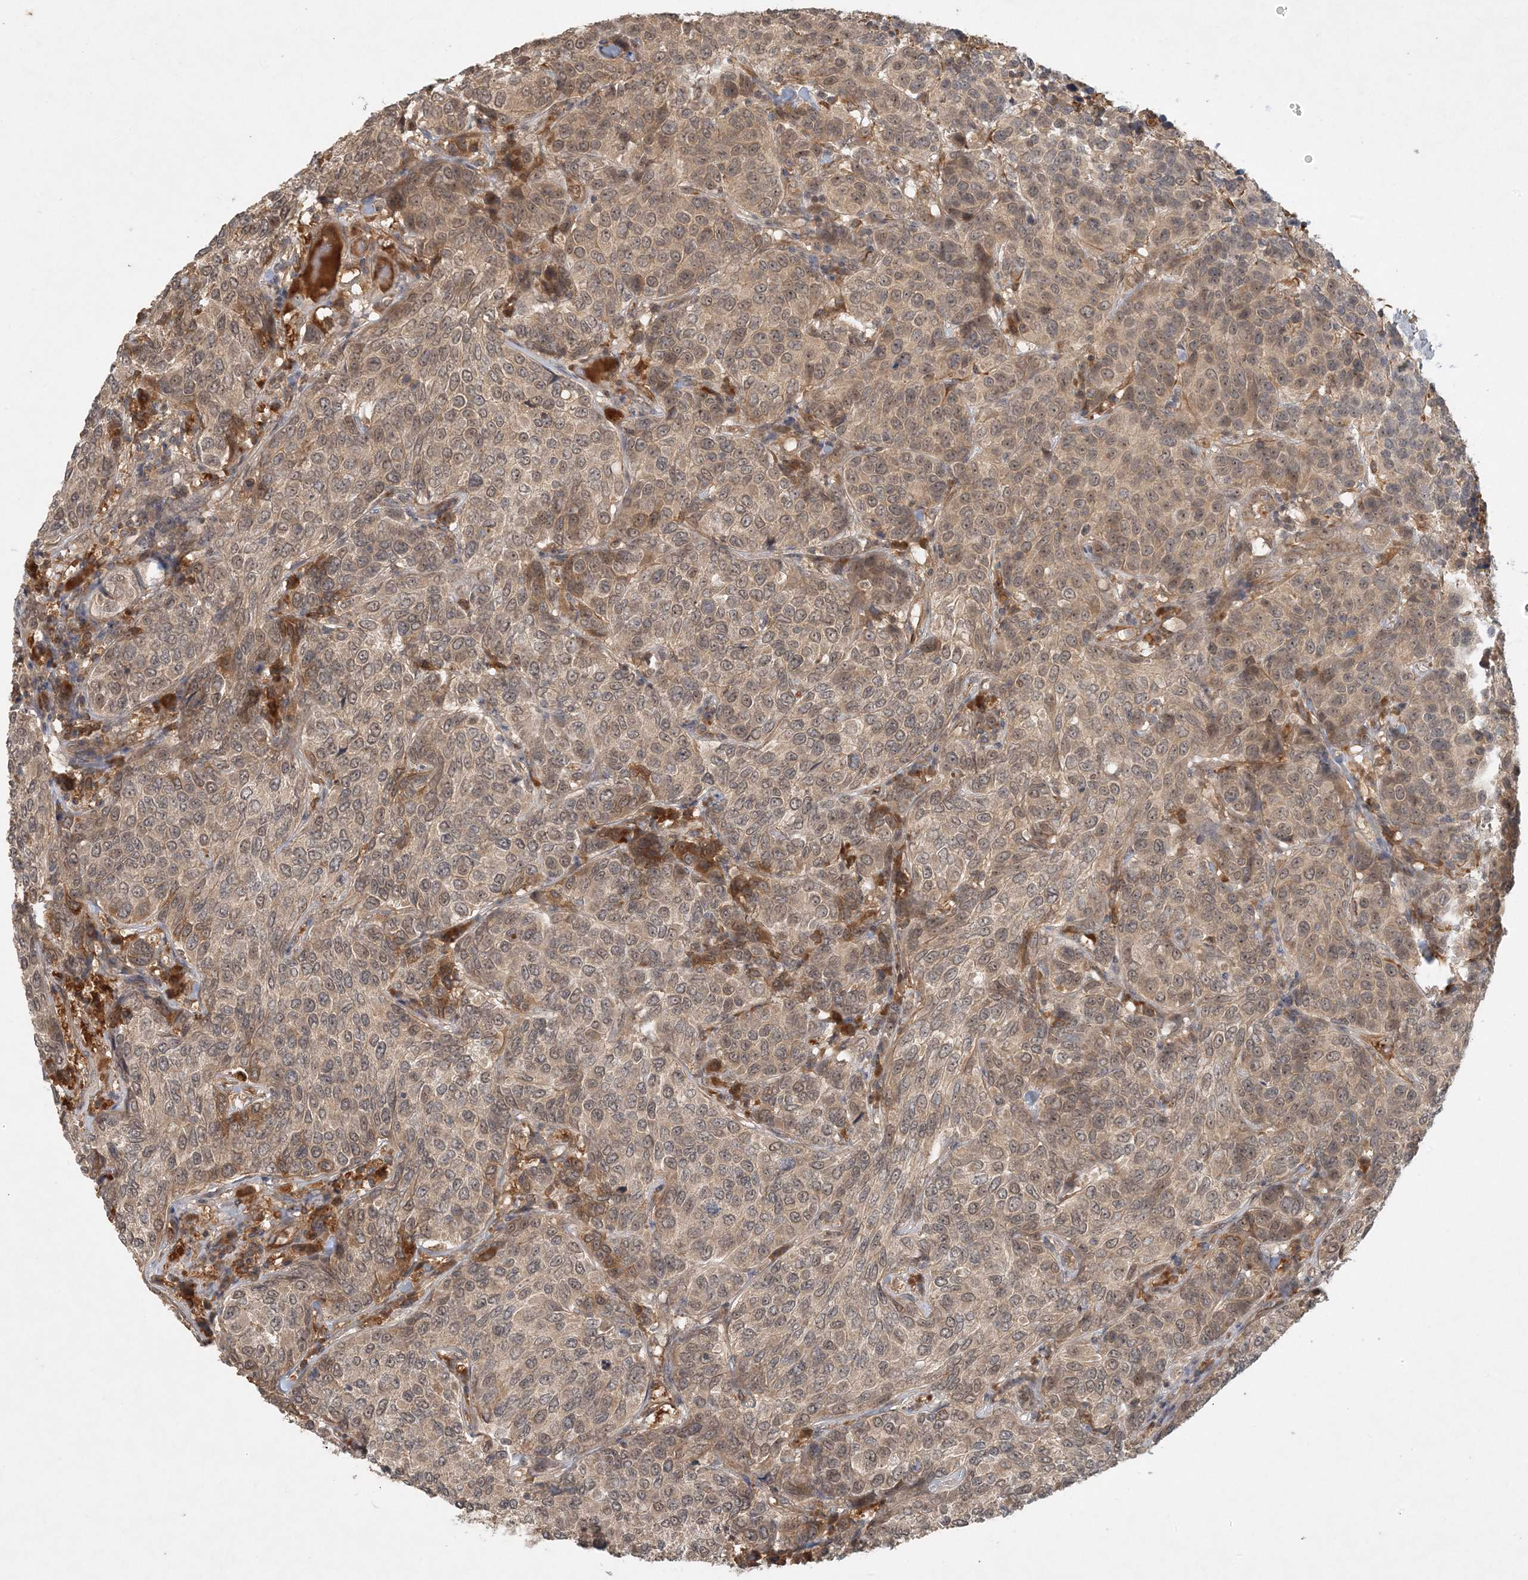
{"staining": {"intensity": "moderate", "quantity": ">75%", "location": "cytoplasmic/membranous,nuclear"}, "tissue": "breast cancer", "cell_type": "Tumor cells", "image_type": "cancer", "snomed": [{"axis": "morphology", "description": "Duct carcinoma"}, {"axis": "topography", "description": "Breast"}], "caption": "Immunohistochemistry (IHC) image of neoplastic tissue: breast cancer (infiltrating ductal carcinoma) stained using IHC exhibits medium levels of moderate protein expression localized specifically in the cytoplasmic/membranous and nuclear of tumor cells, appearing as a cytoplasmic/membranous and nuclear brown color.", "gene": "ZCCHC4", "patient": {"sex": "female", "age": 55}}